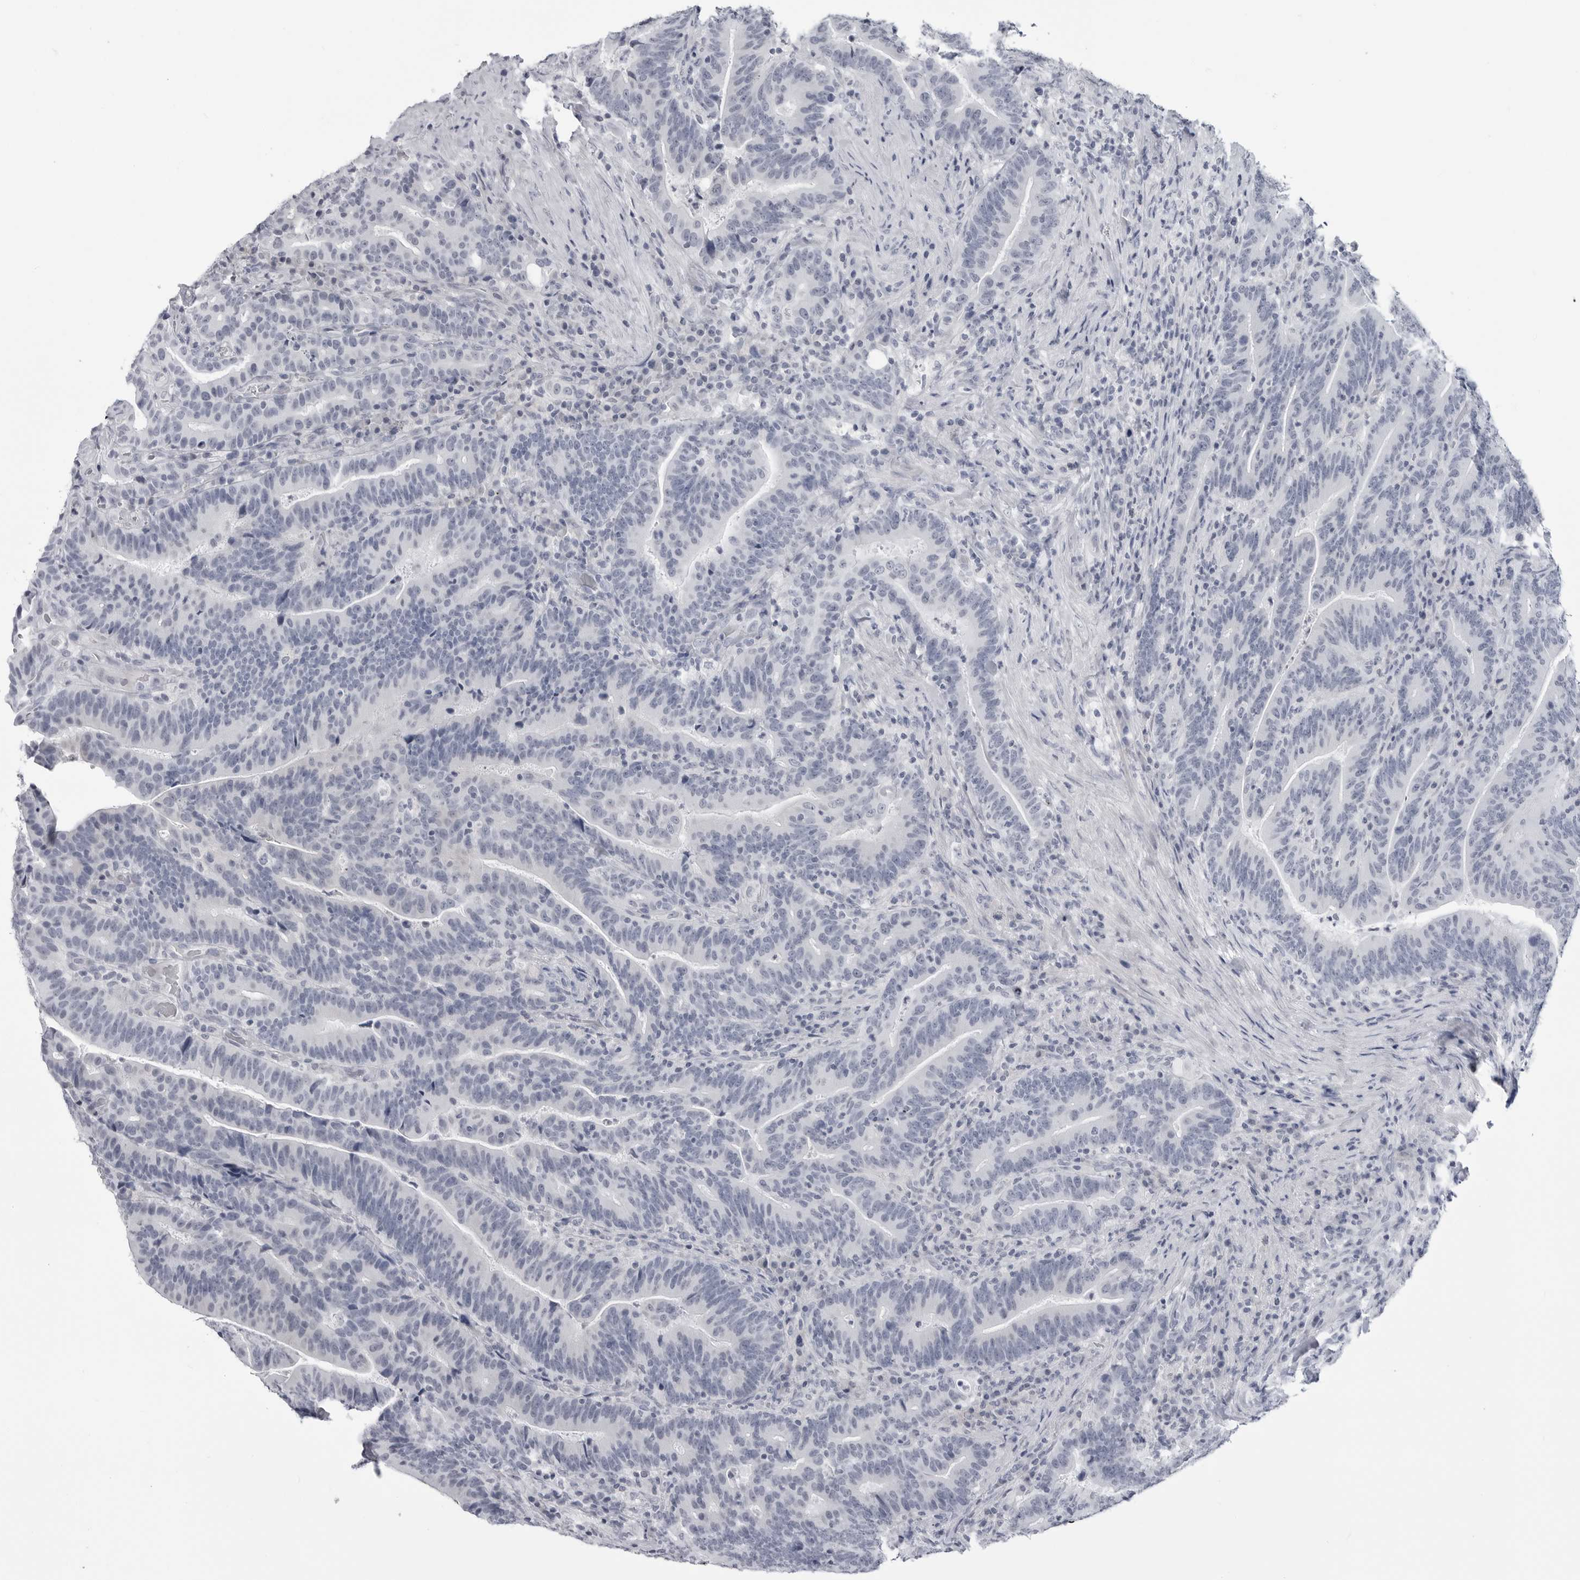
{"staining": {"intensity": "negative", "quantity": "none", "location": "none"}, "tissue": "colorectal cancer", "cell_type": "Tumor cells", "image_type": "cancer", "snomed": [{"axis": "morphology", "description": "Adenocarcinoma, NOS"}, {"axis": "topography", "description": "Colon"}], "caption": "The histopathology image demonstrates no staining of tumor cells in colorectal adenocarcinoma.", "gene": "PGA3", "patient": {"sex": "female", "age": 66}}